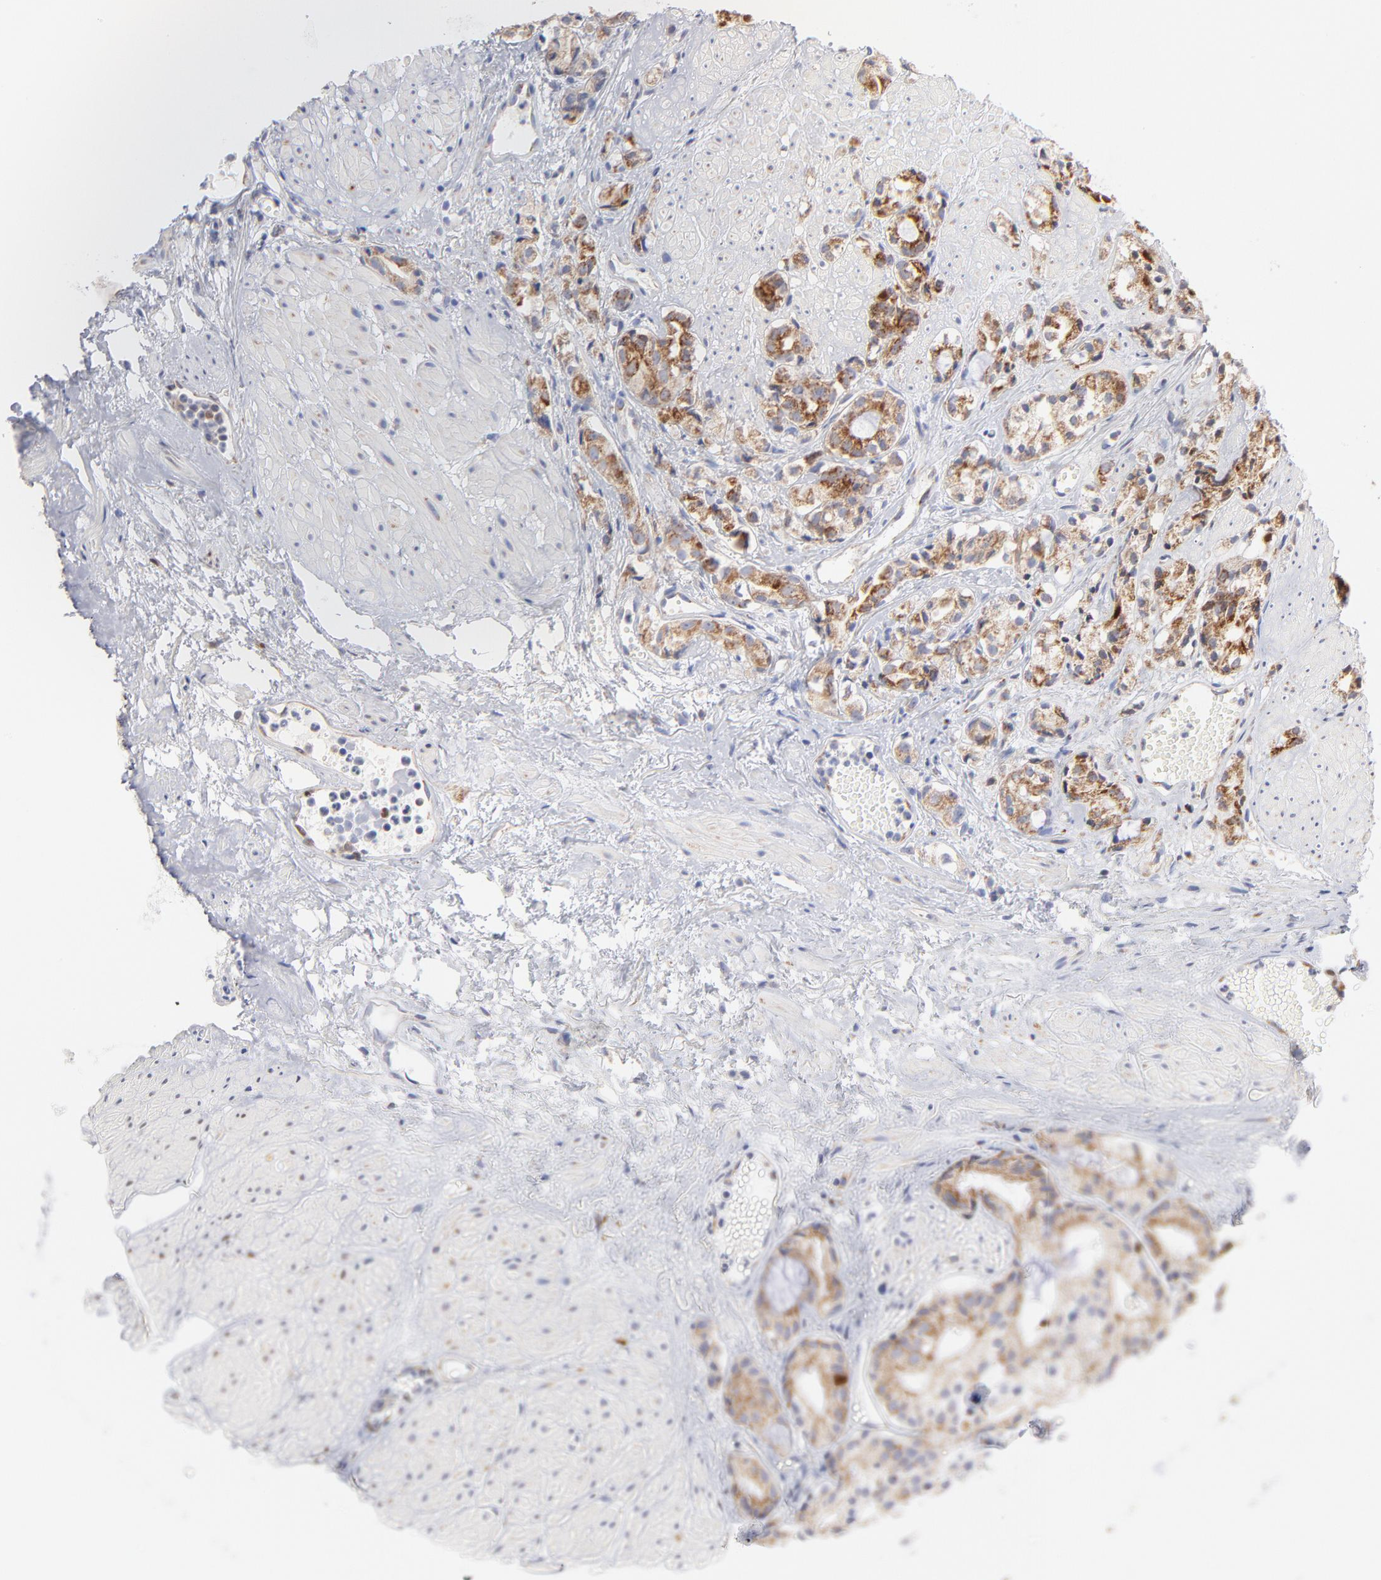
{"staining": {"intensity": "moderate", "quantity": ">75%", "location": "cytoplasmic/membranous"}, "tissue": "prostate cancer", "cell_type": "Tumor cells", "image_type": "cancer", "snomed": [{"axis": "morphology", "description": "Adenocarcinoma, High grade"}, {"axis": "topography", "description": "Prostate"}], "caption": "Immunohistochemistry histopathology image of human prostate cancer (high-grade adenocarcinoma) stained for a protein (brown), which demonstrates medium levels of moderate cytoplasmic/membranous expression in about >75% of tumor cells.", "gene": "TIMM8A", "patient": {"sex": "male", "age": 85}}